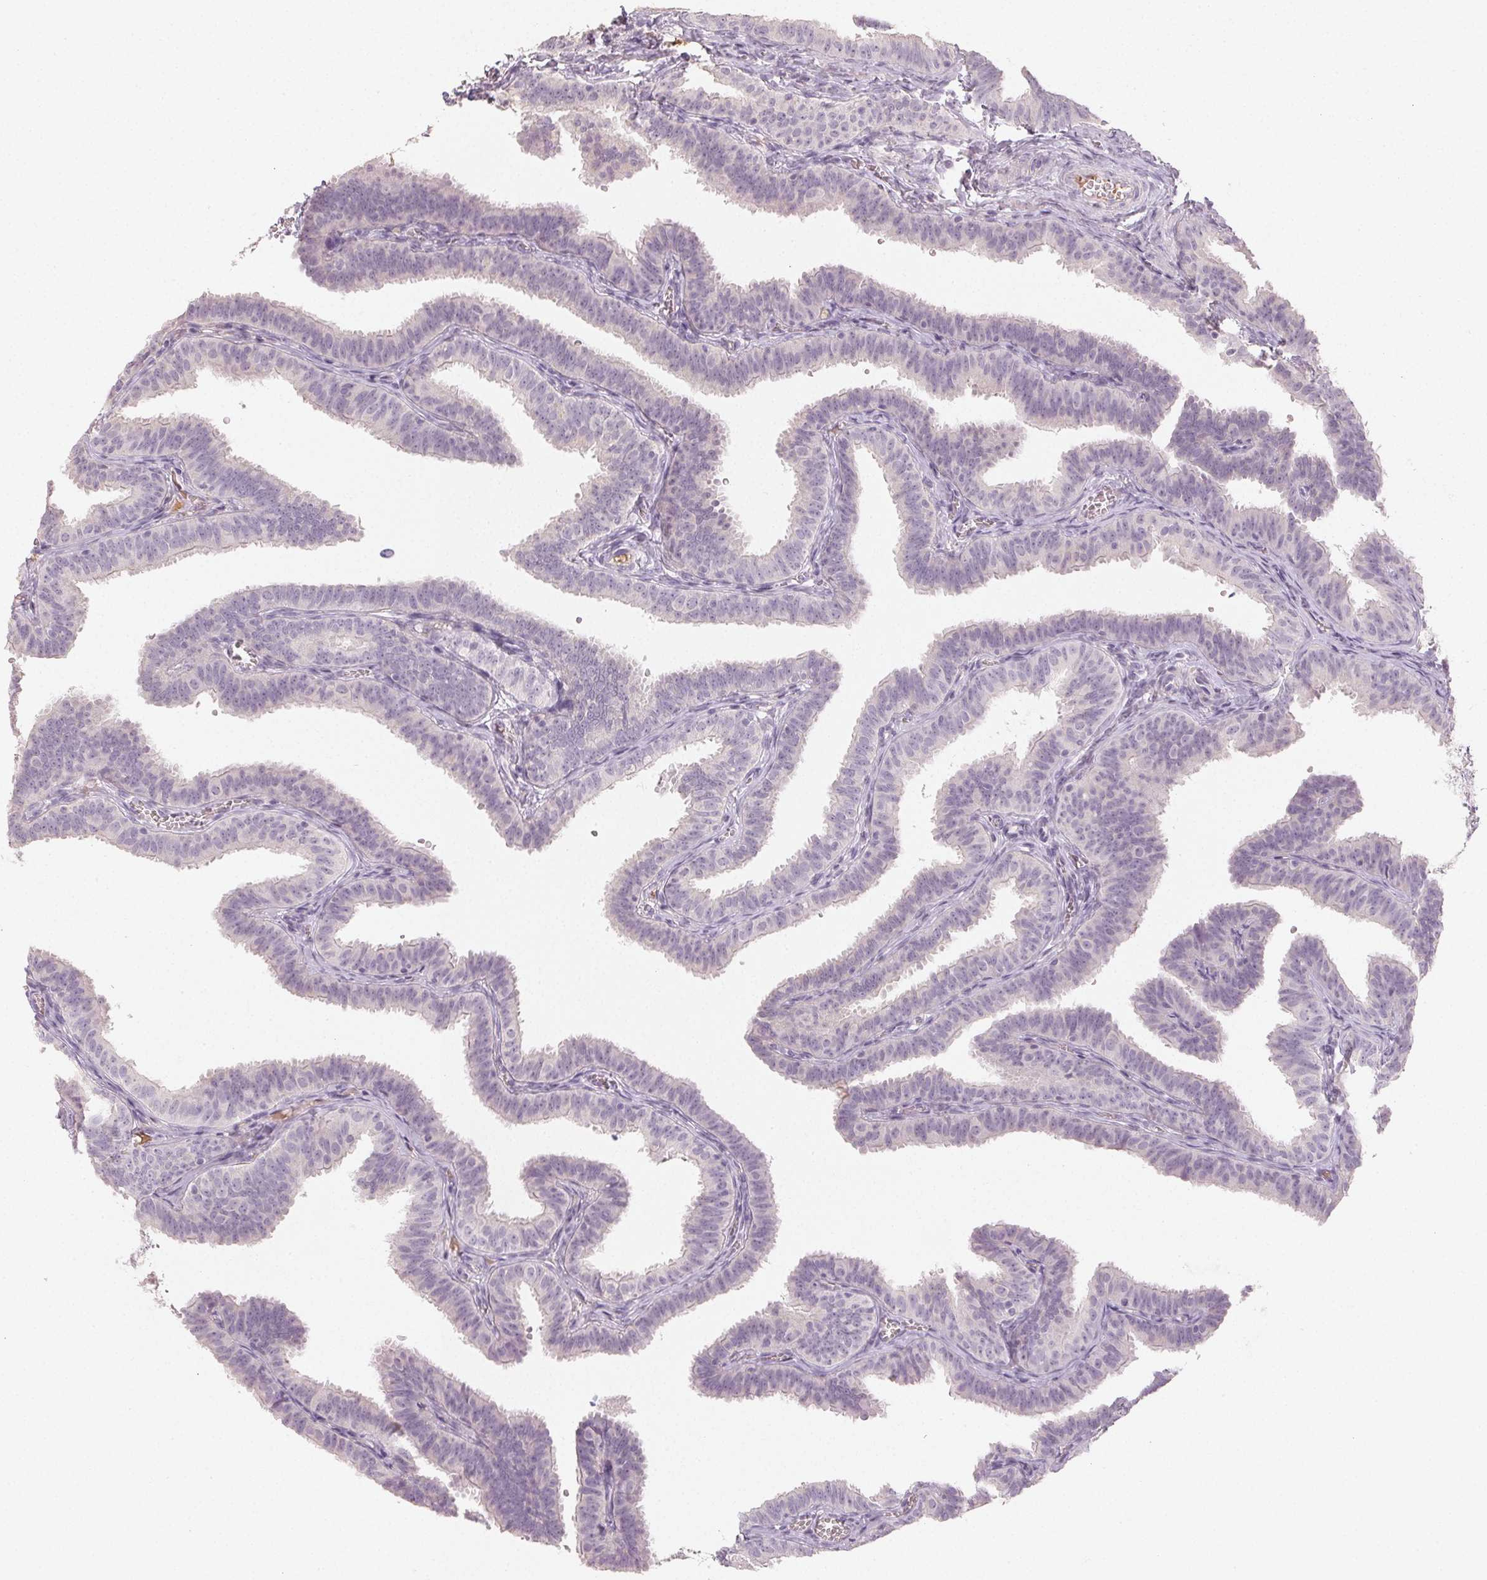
{"staining": {"intensity": "negative", "quantity": "none", "location": "none"}, "tissue": "fallopian tube", "cell_type": "Glandular cells", "image_type": "normal", "snomed": [{"axis": "morphology", "description": "Normal tissue, NOS"}, {"axis": "topography", "description": "Fallopian tube"}], "caption": "Immunohistochemical staining of benign fallopian tube shows no significant staining in glandular cells. (DAB (3,3'-diaminobenzidine) immunohistochemistry, high magnification).", "gene": "LVRN", "patient": {"sex": "female", "age": 25}}